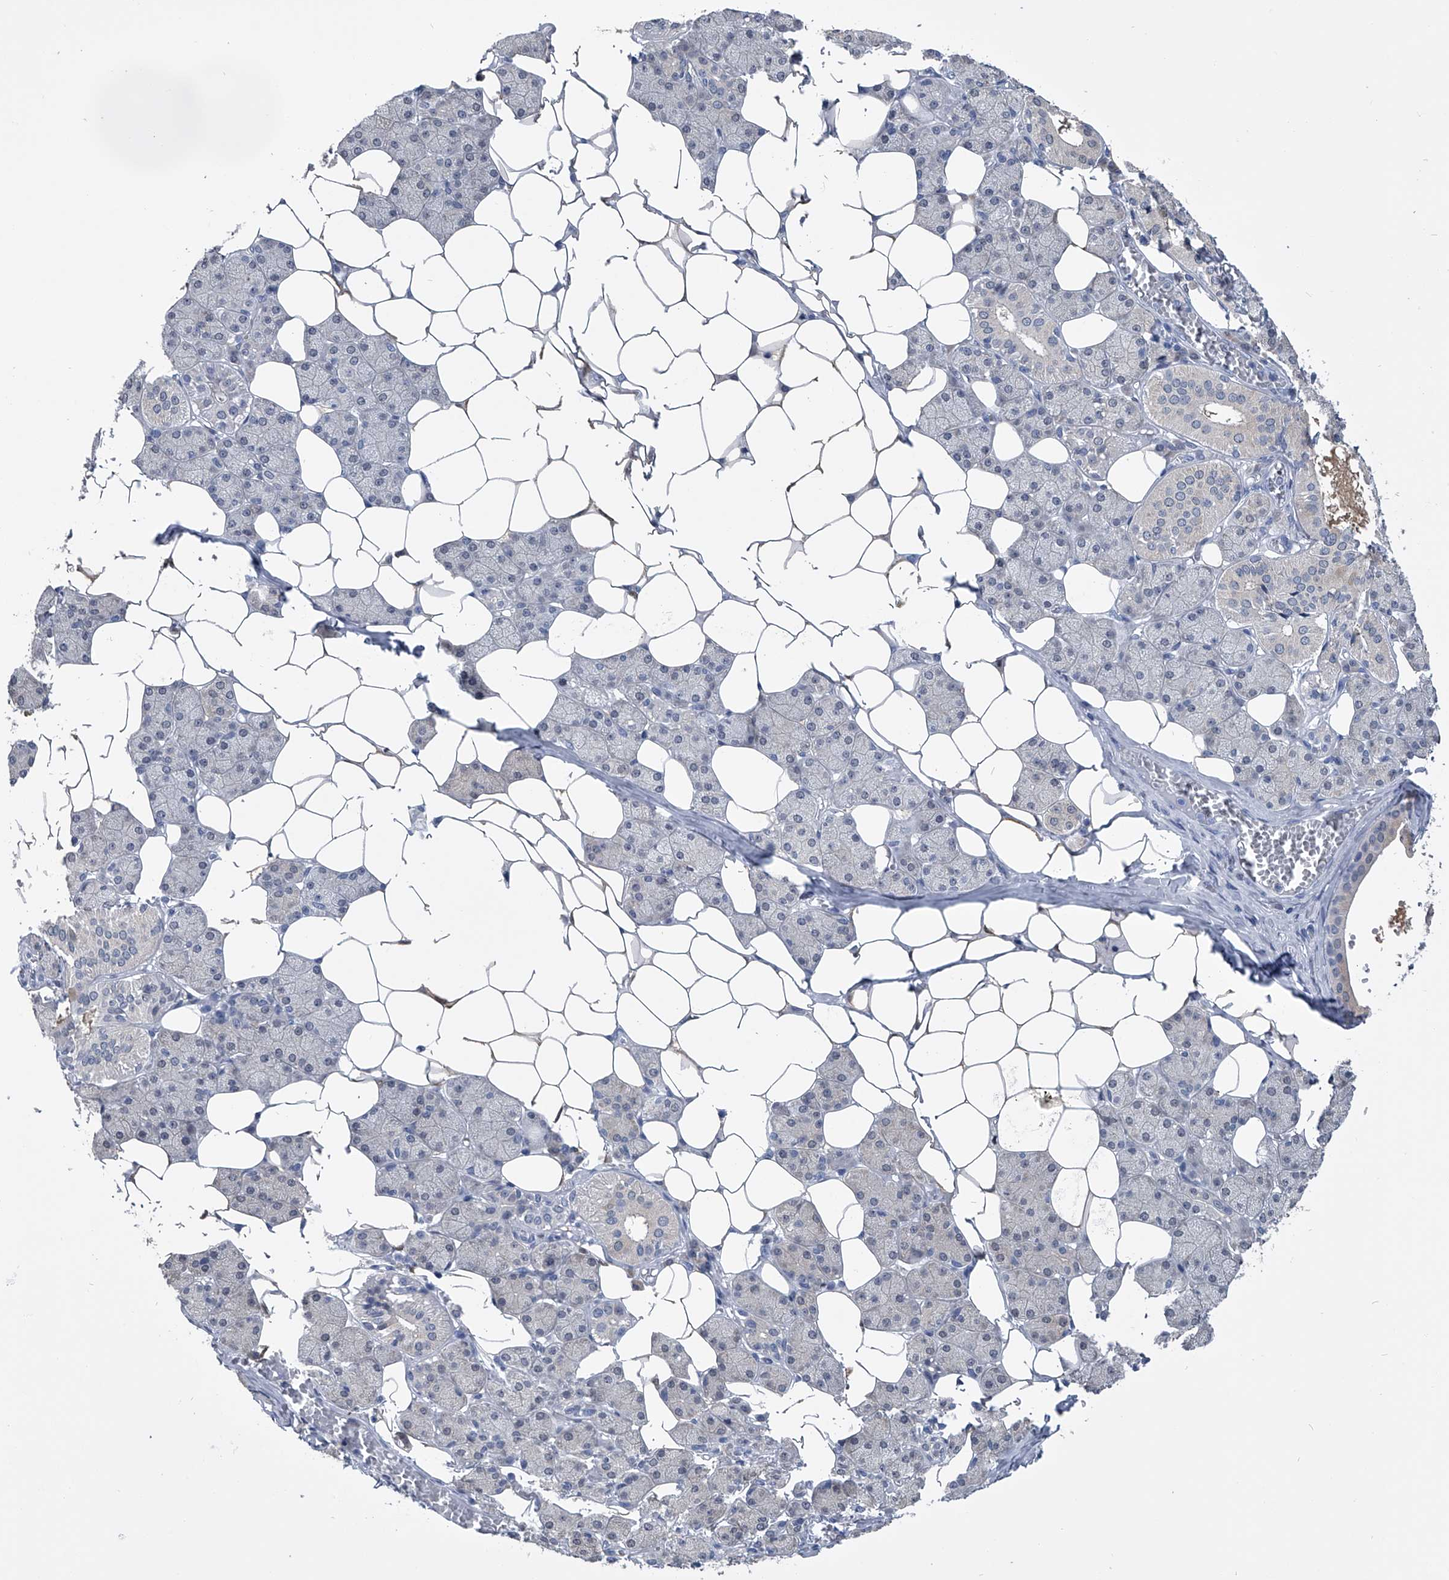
{"staining": {"intensity": "weak", "quantity": "25%-75%", "location": "cytoplasmic/membranous"}, "tissue": "salivary gland", "cell_type": "Glandular cells", "image_type": "normal", "snomed": [{"axis": "morphology", "description": "Normal tissue, NOS"}, {"axis": "topography", "description": "Salivary gland"}], "caption": "IHC photomicrograph of normal salivary gland: human salivary gland stained using immunohistochemistry demonstrates low levels of weak protein expression localized specifically in the cytoplasmic/membranous of glandular cells, appearing as a cytoplasmic/membranous brown color.", "gene": "PDXK", "patient": {"sex": "female", "age": 33}}